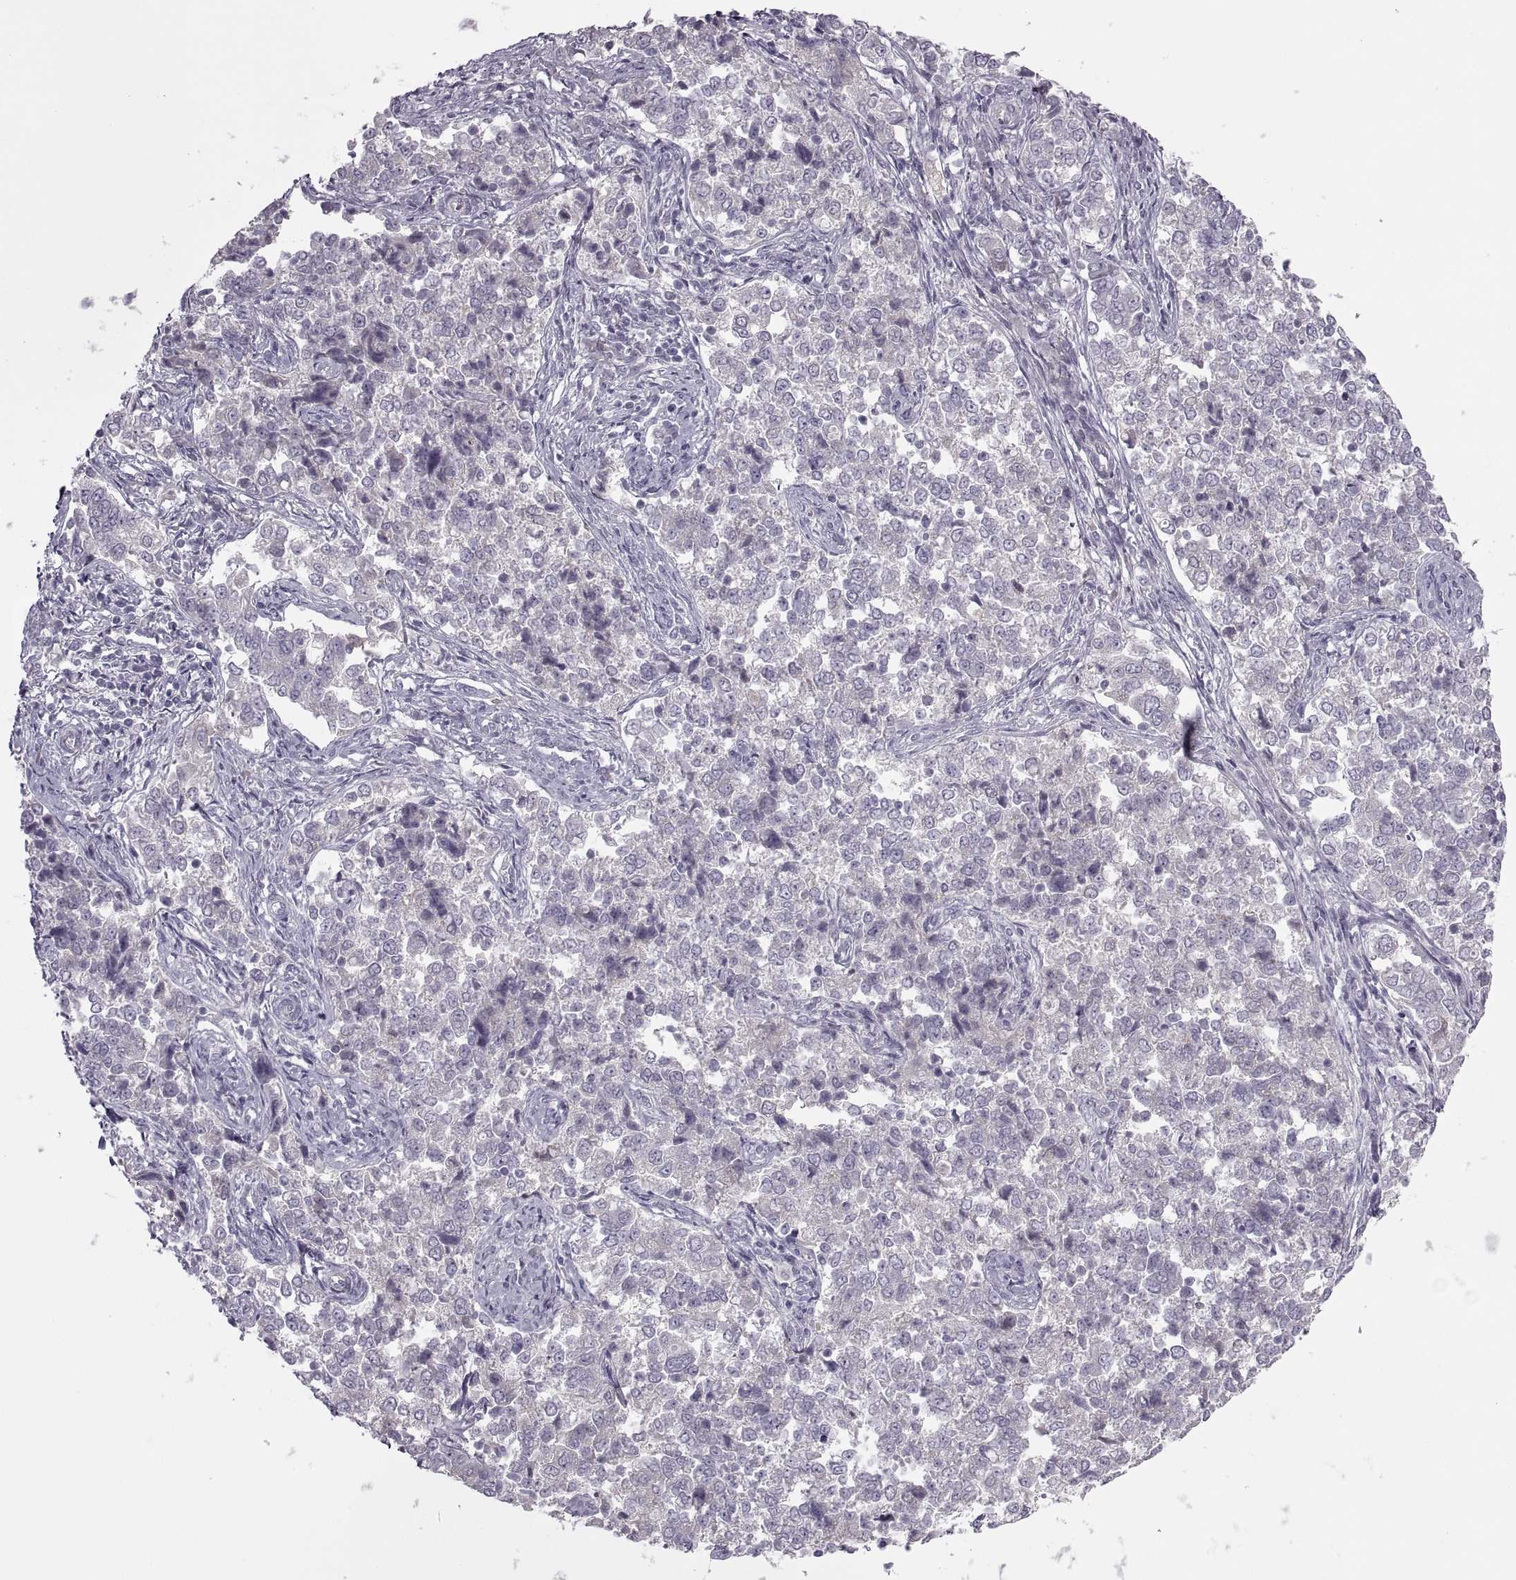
{"staining": {"intensity": "negative", "quantity": "none", "location": "none"}, "tissue": "endometrial cancer", "cell_type": "Tumor cells", "image_type": "cancer", "snomed": [{"axis": "morphology", "description": "Adenocarcinoma, NOS"}, {"axis": "topography", "description": "Endometrium"}], "caption": "Immunohistochemistry (IHC) image of adenocarcinoma (endometrial) stained for a protein (brown), which exhibits no expression in tumor cells.", "gene": "RIPK4", "patient": {"sex": "female", "age": 43}}